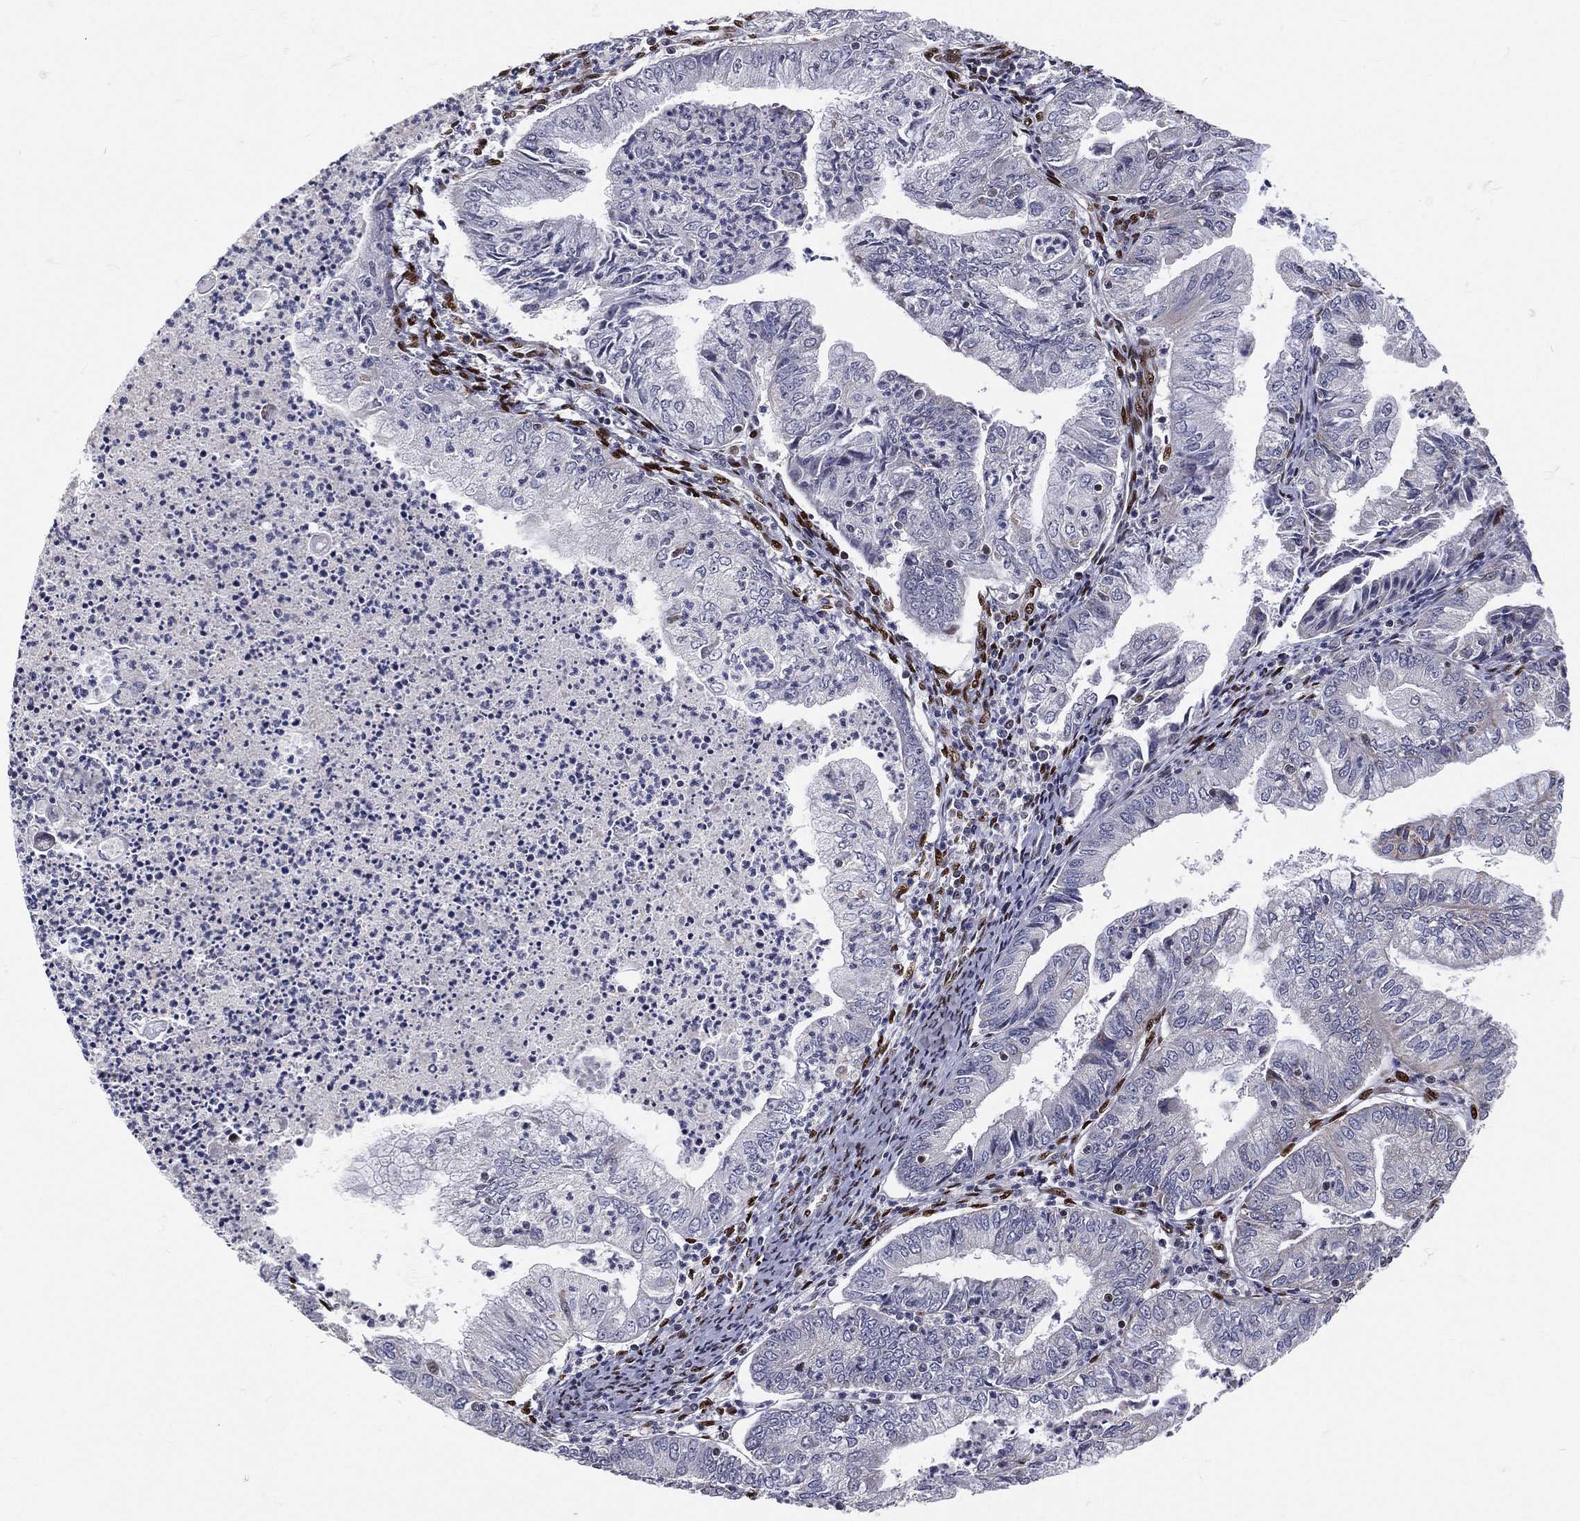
{"staining": {"intensity": "negative", "quantity": "none", "location": "none"}, "tissue": "endometrial cancer", "cell_type": "Tumor cells", "image_type": "cancer", "snomed": [{"axis": "morphology", "description": "Adenocarcinoma, NOS"}, {"axis": "topography", "description": "Endometrium"}], "caption": "This histopathology image is of endometrial cancer stained with immunohistochemistry (IHC) to label a protein in brown with the nuclei are counter-stained blue. There is no staining in tumor cells.", "gene": "ZEB1", "patient": {"sex": "female", "age": 55}}